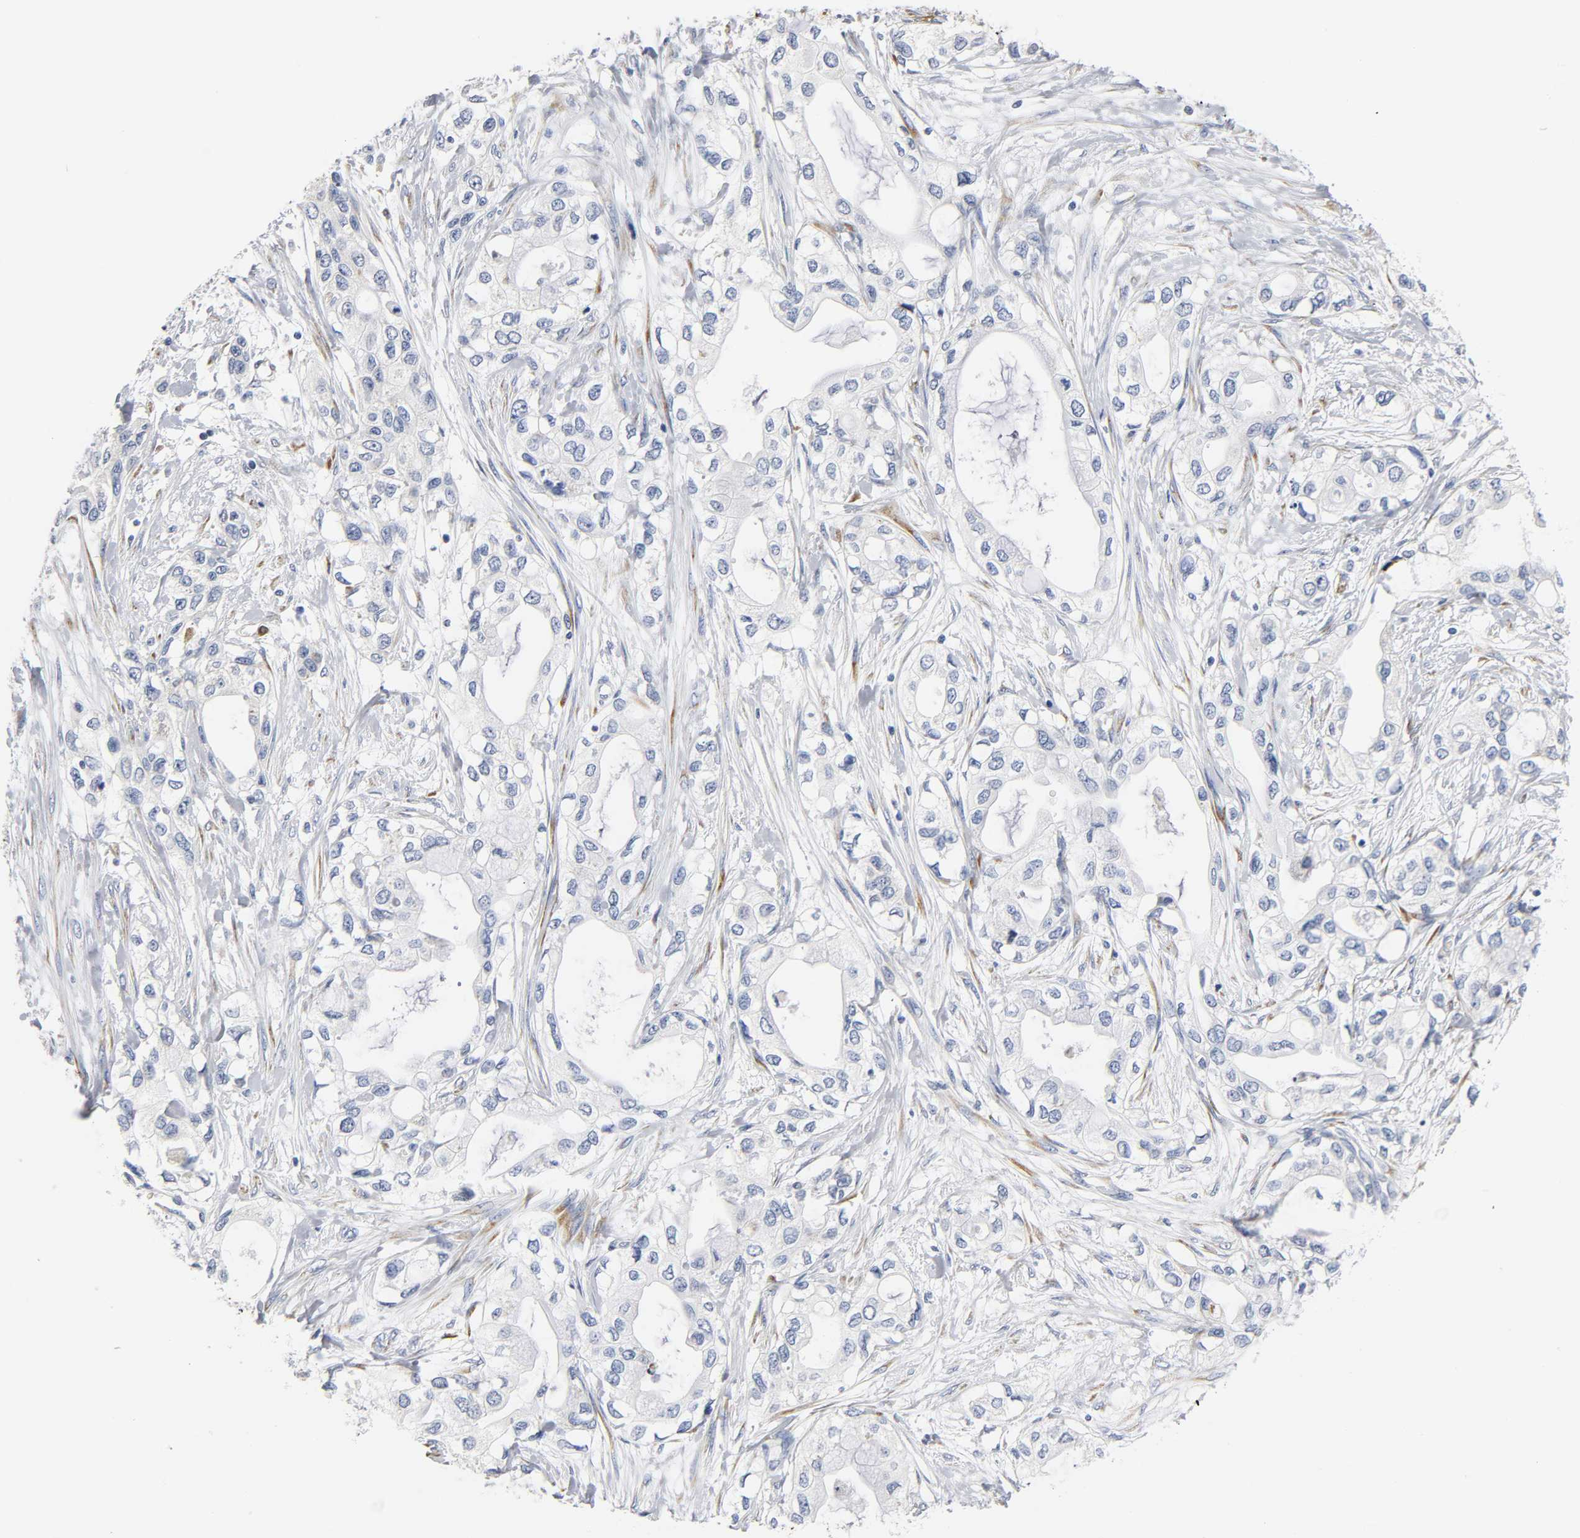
{"staining": {"intensity": "negative", "quantity": "none", "location": "none"}, "tissue": "pancreatic cancer", "cell_type": "Tumor cells", "image_type": "cancer", "snomed": [{"axis": "morphology", "description": "Adenocarcinoma, NOS"}, {"axis": "topography", "description": "Pancreas"}], "caption": "The histopathology image demonstrates no staining of tumor cells in pancreatic adenocarcinoma.", "gene": "REL", "patient": {"sex": "female", "age": 70}}